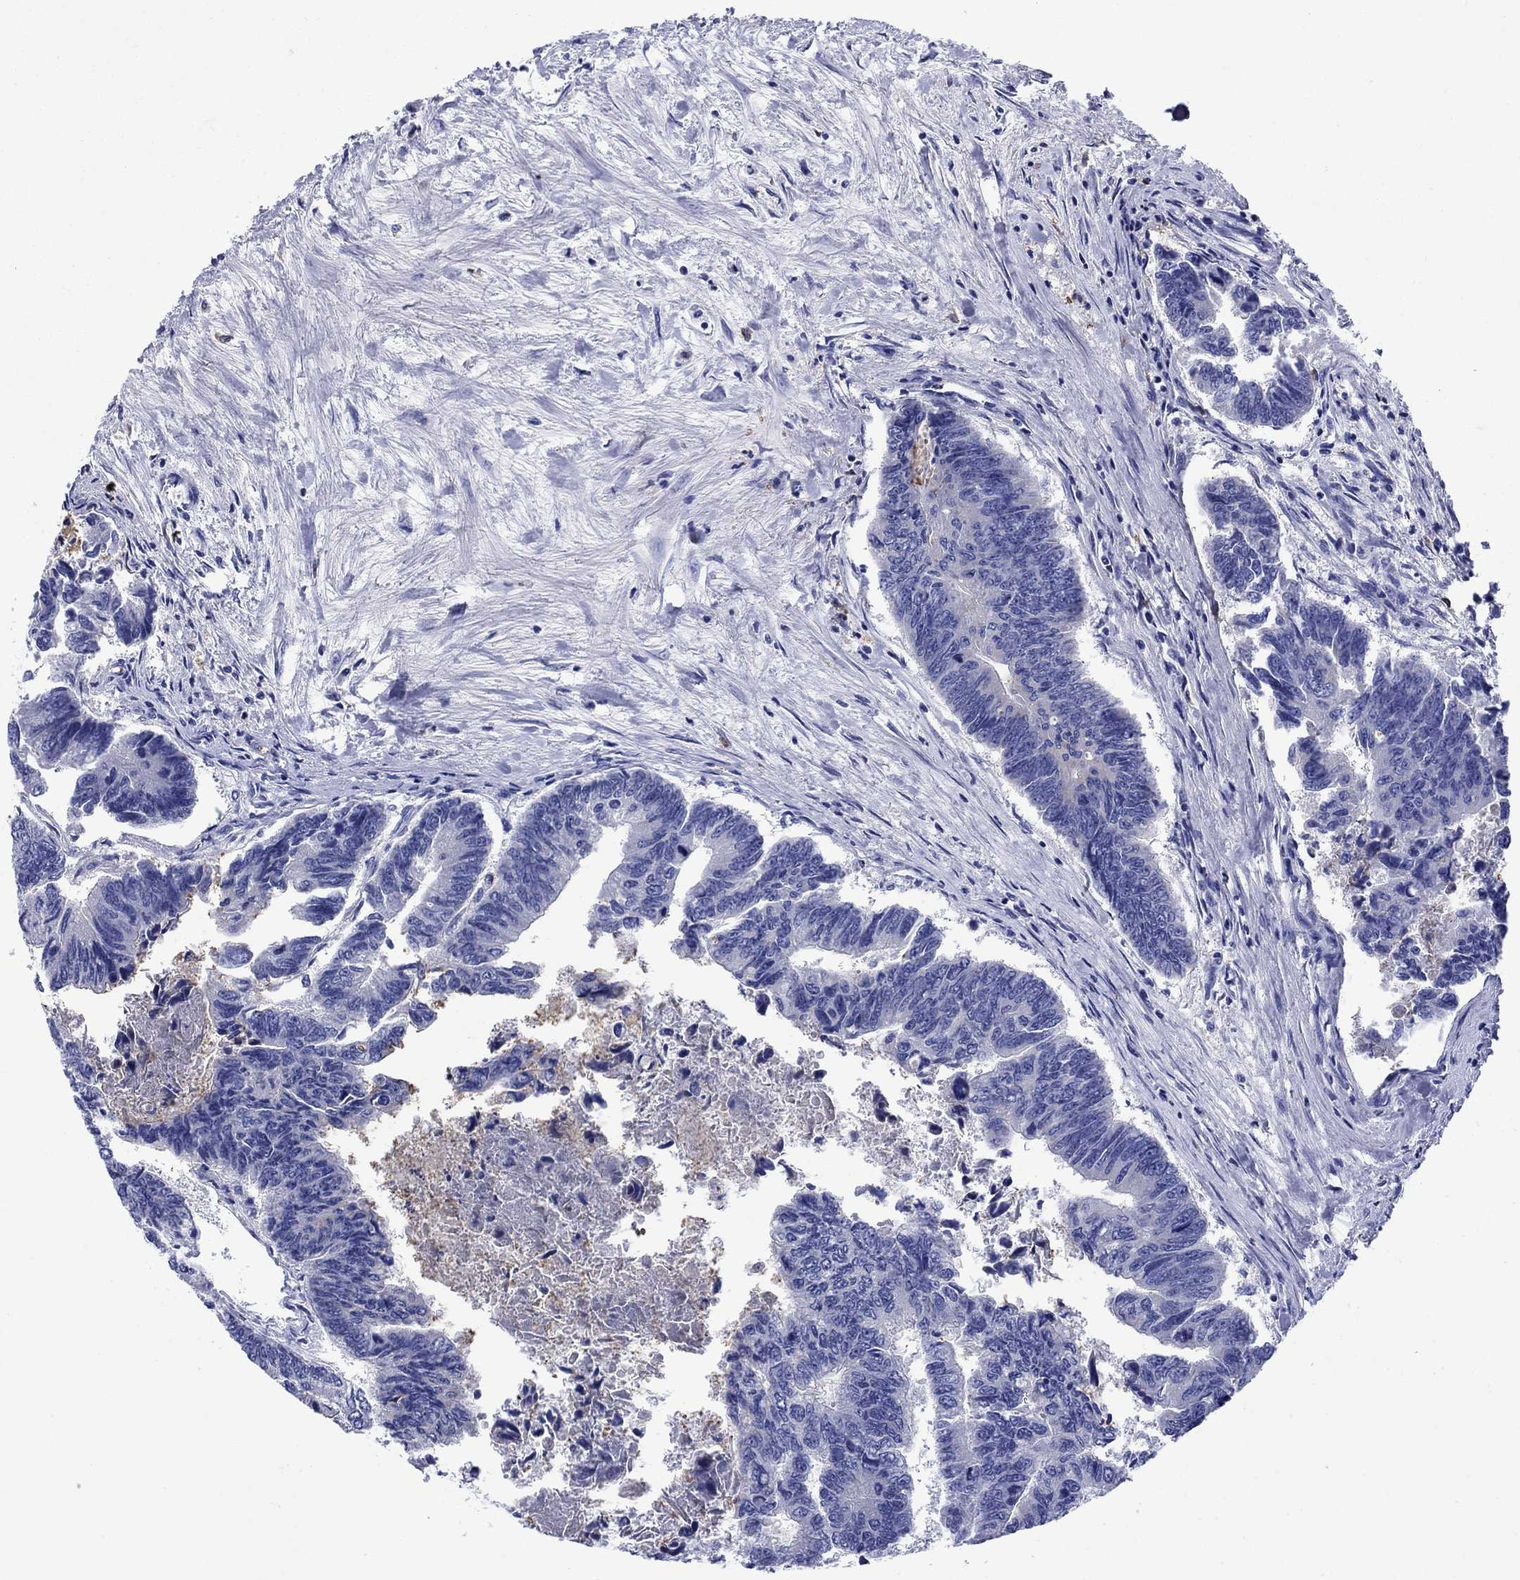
{"staining": {"intensity": "negative", "quantity": "none", "location": "none"}, "tissue": "colorectal cancer", "cell_type": "Tumor cells", "image_type": "cancer", "snomed": [{"axis": "morphology", "description": "Adenocarcinoma, NOS"}, {"axis": "topography", "description": "Colon"}], "caption": "Tumor cells are negative for protein expression in human colorectal cancer (adenocarcinoma).", "gene": "TFR2", "patient": {"sex": "female", "age": 65}}